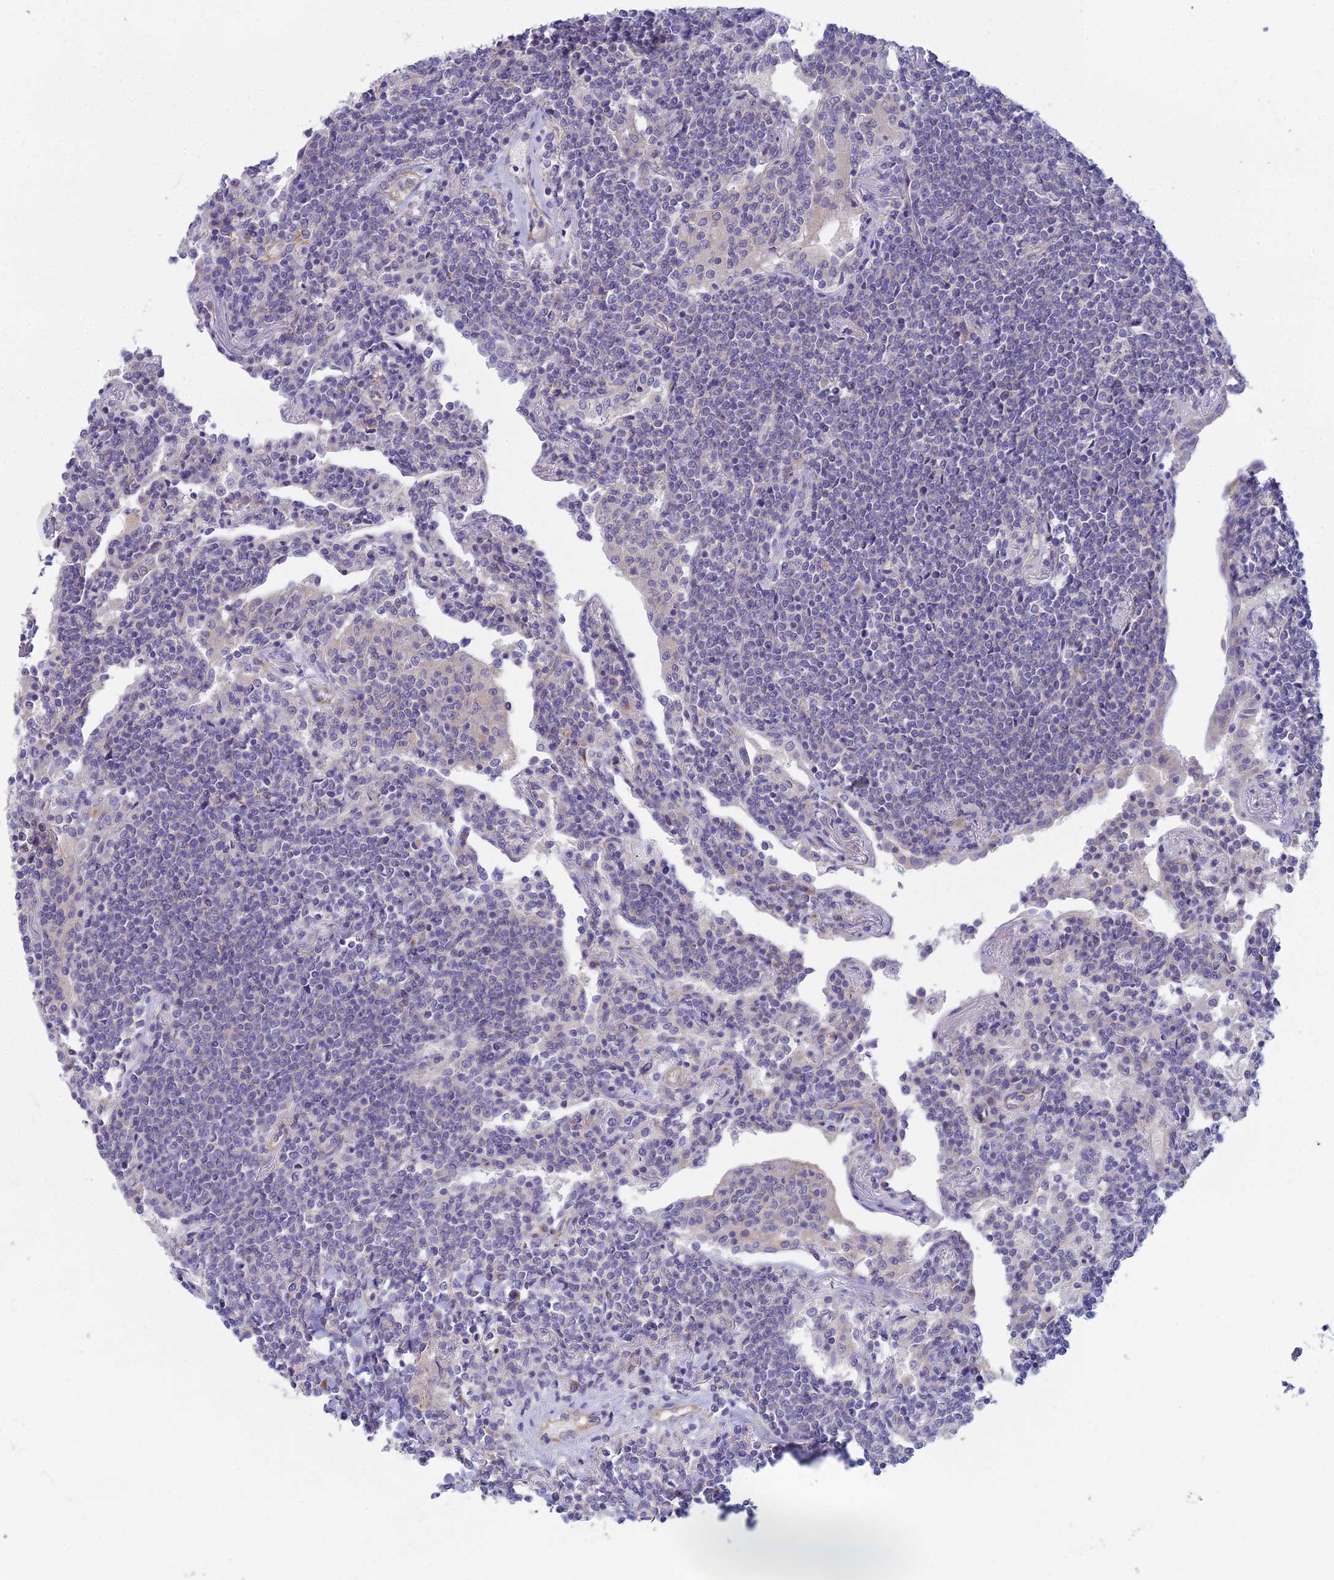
{"staining": {"intensity": "negative", "quantity": "none", "location": "none"}, "tissue": "lymphoma", "cell_type": "Tumor cells", "image_type": "cancer", "snomed": [{"axis": "morphology", "description": "Malignant lymphoma, non-Hodgkin's type, Low grade"}, {"axis": "topography", "description": "Lung"}], "caption": "The image shows no significant staining in tumor cells of lymphoma.", "gene": "ZNF564", "patient": {"sex": "female", "age": 71}}